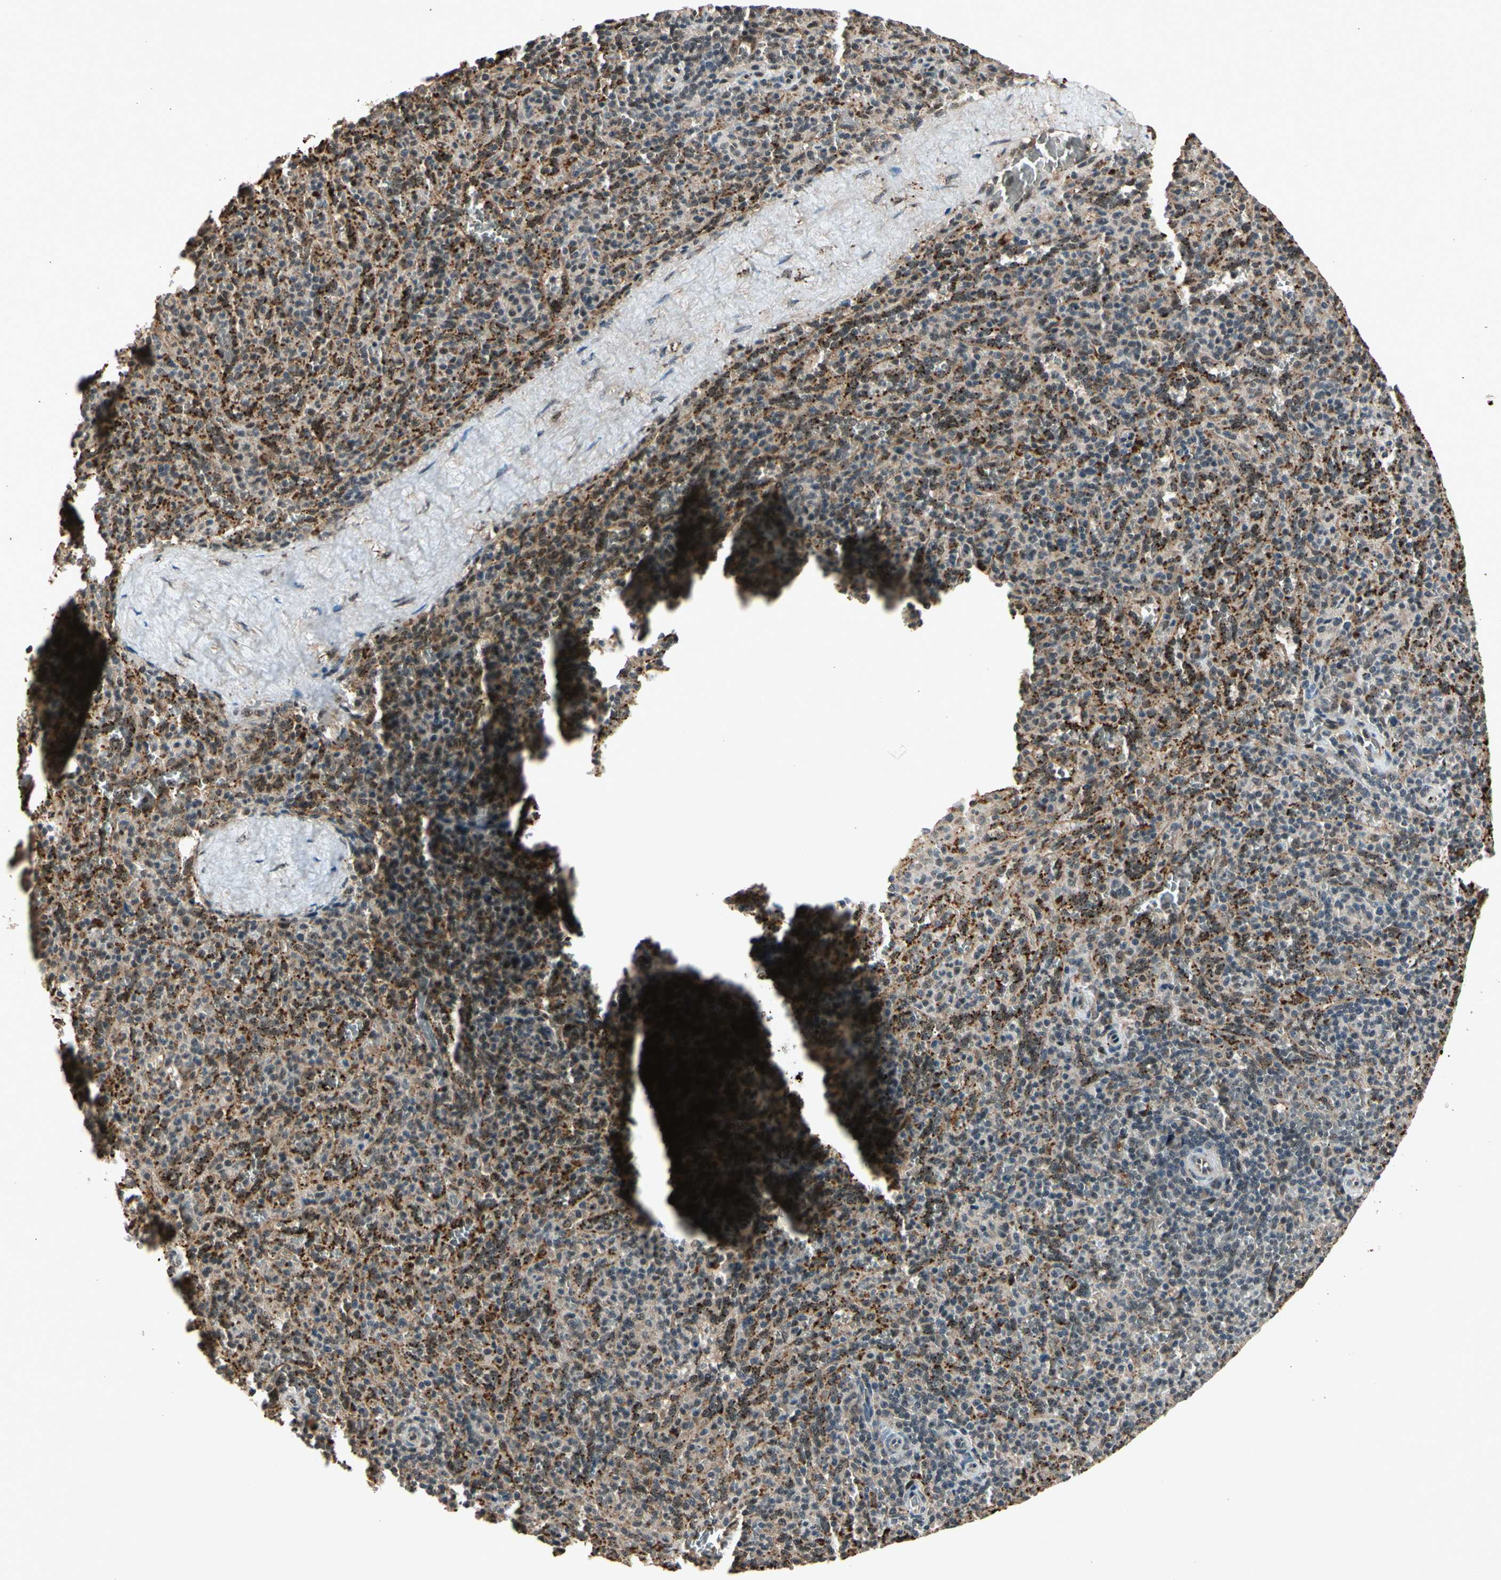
{"staining": {"intensity": "weak", "quantity": "25%-75%", "location": "cytoplasmic/membranous"}, "tissue": "spleen", "cell_type": "Cells in red pulp", "image_type": "normal", "snomed": [{"axis": "morphology", "description": "Normal tissue, NOS"}, {"axis": "topography", "description": "Spleen"}], "caption": "Spleen stained with DAB (3,3'-diaminobenzidine) immunohistochemistry (IHC) demonstrates low levels of weak cytoplasmic/membranous positivity in about 25%-75% of cells in red pulp.", "gene": "PML", "patient": {"sex": "male", "age": 36}}